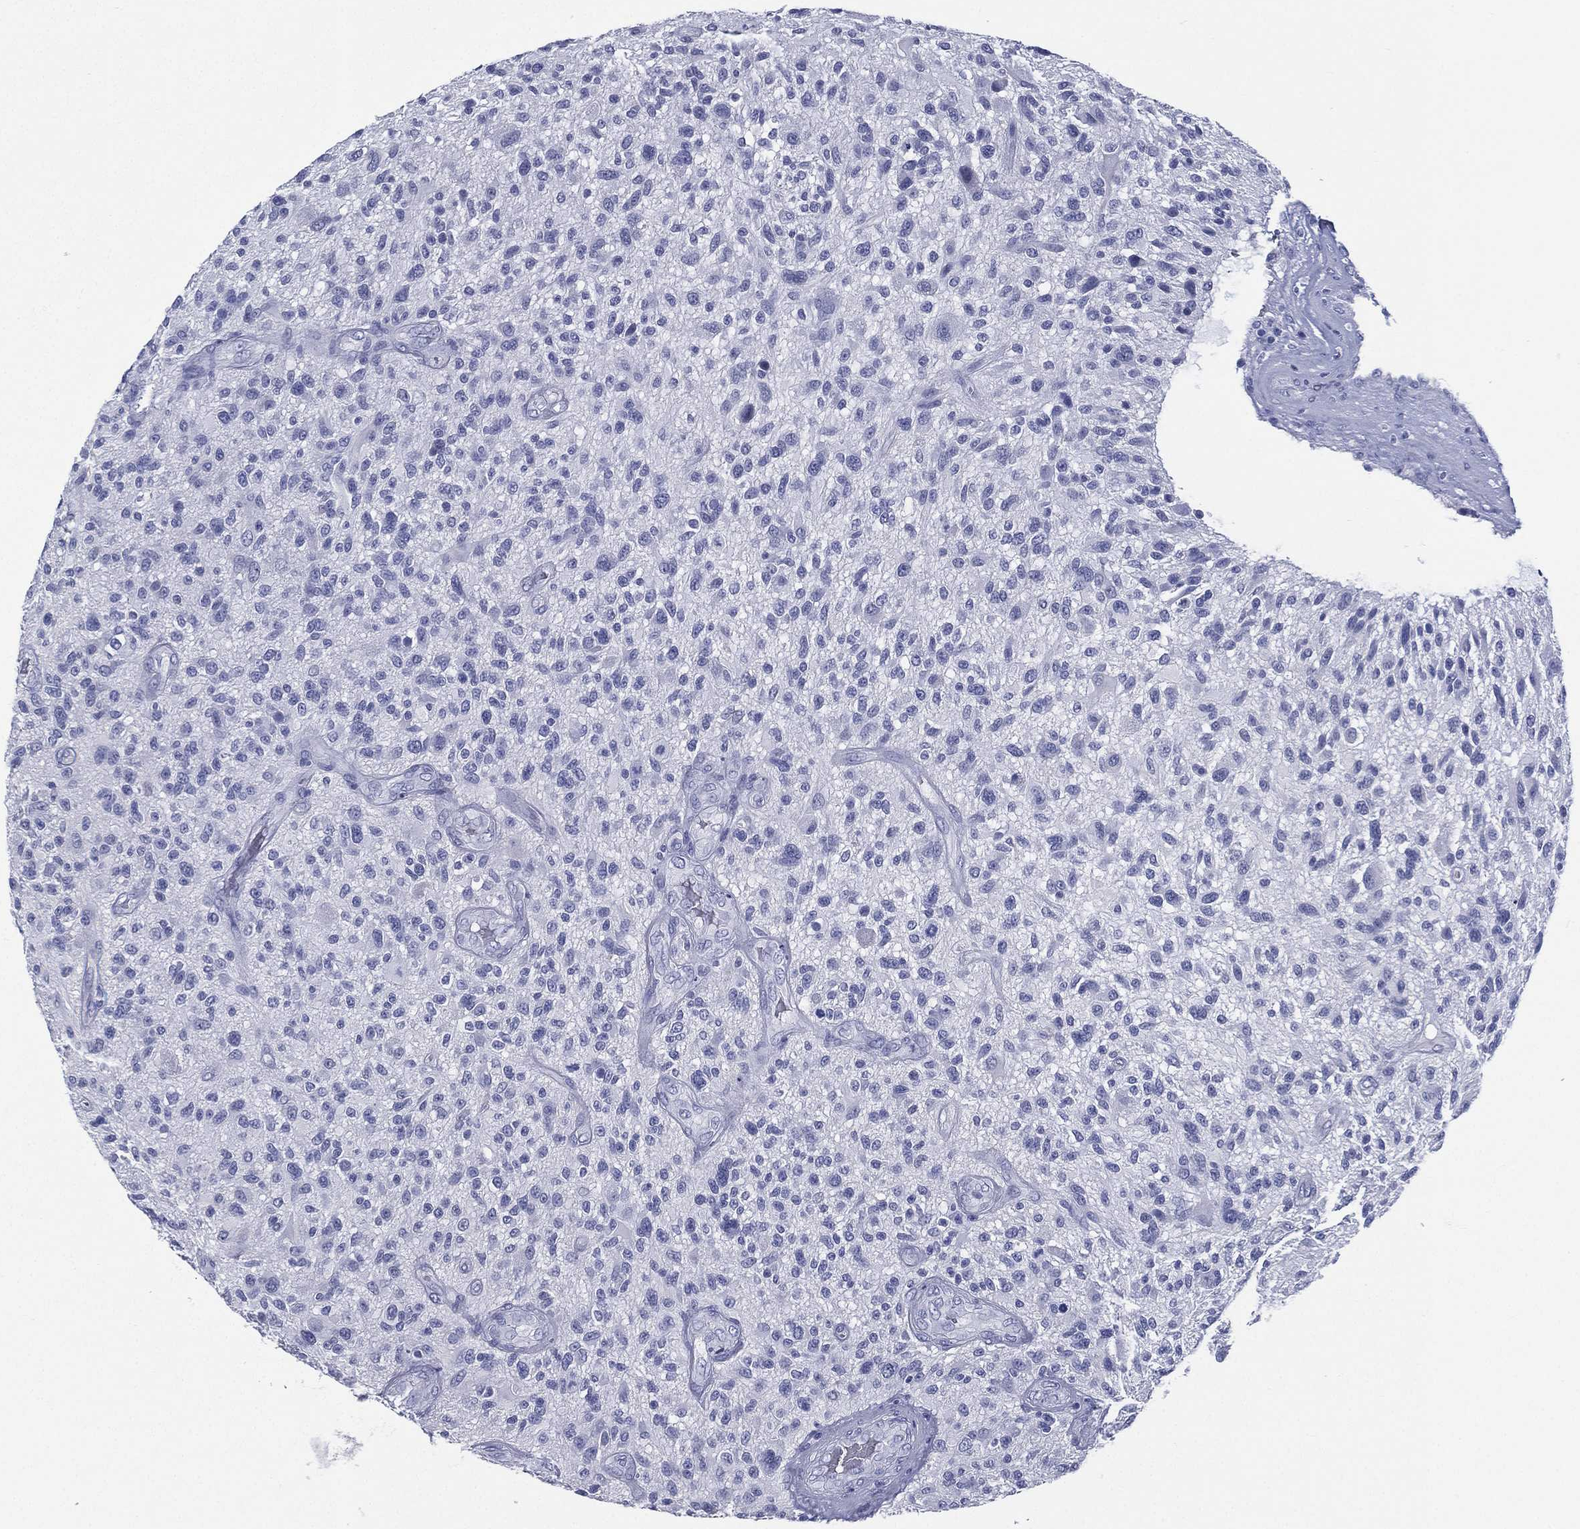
{"staining": {"intensity": "negative", "quantity": "none", "location": "none"}, "tissue": "glioma", "cell_type": "Tumor cells", "image_type": "cancer", "snomed": [{"axis": "morphology", "description": "Glioma, malignant, High grade"}, {"axis": "topography", "description": "Brain"}], "caption": "A histopathology image of malignant glioma (high-grade) stained for a protein reveals no brown staining in tumor cells.", "gene": "RSPH4A", "patient": {"sex": "male", "age": 47}}